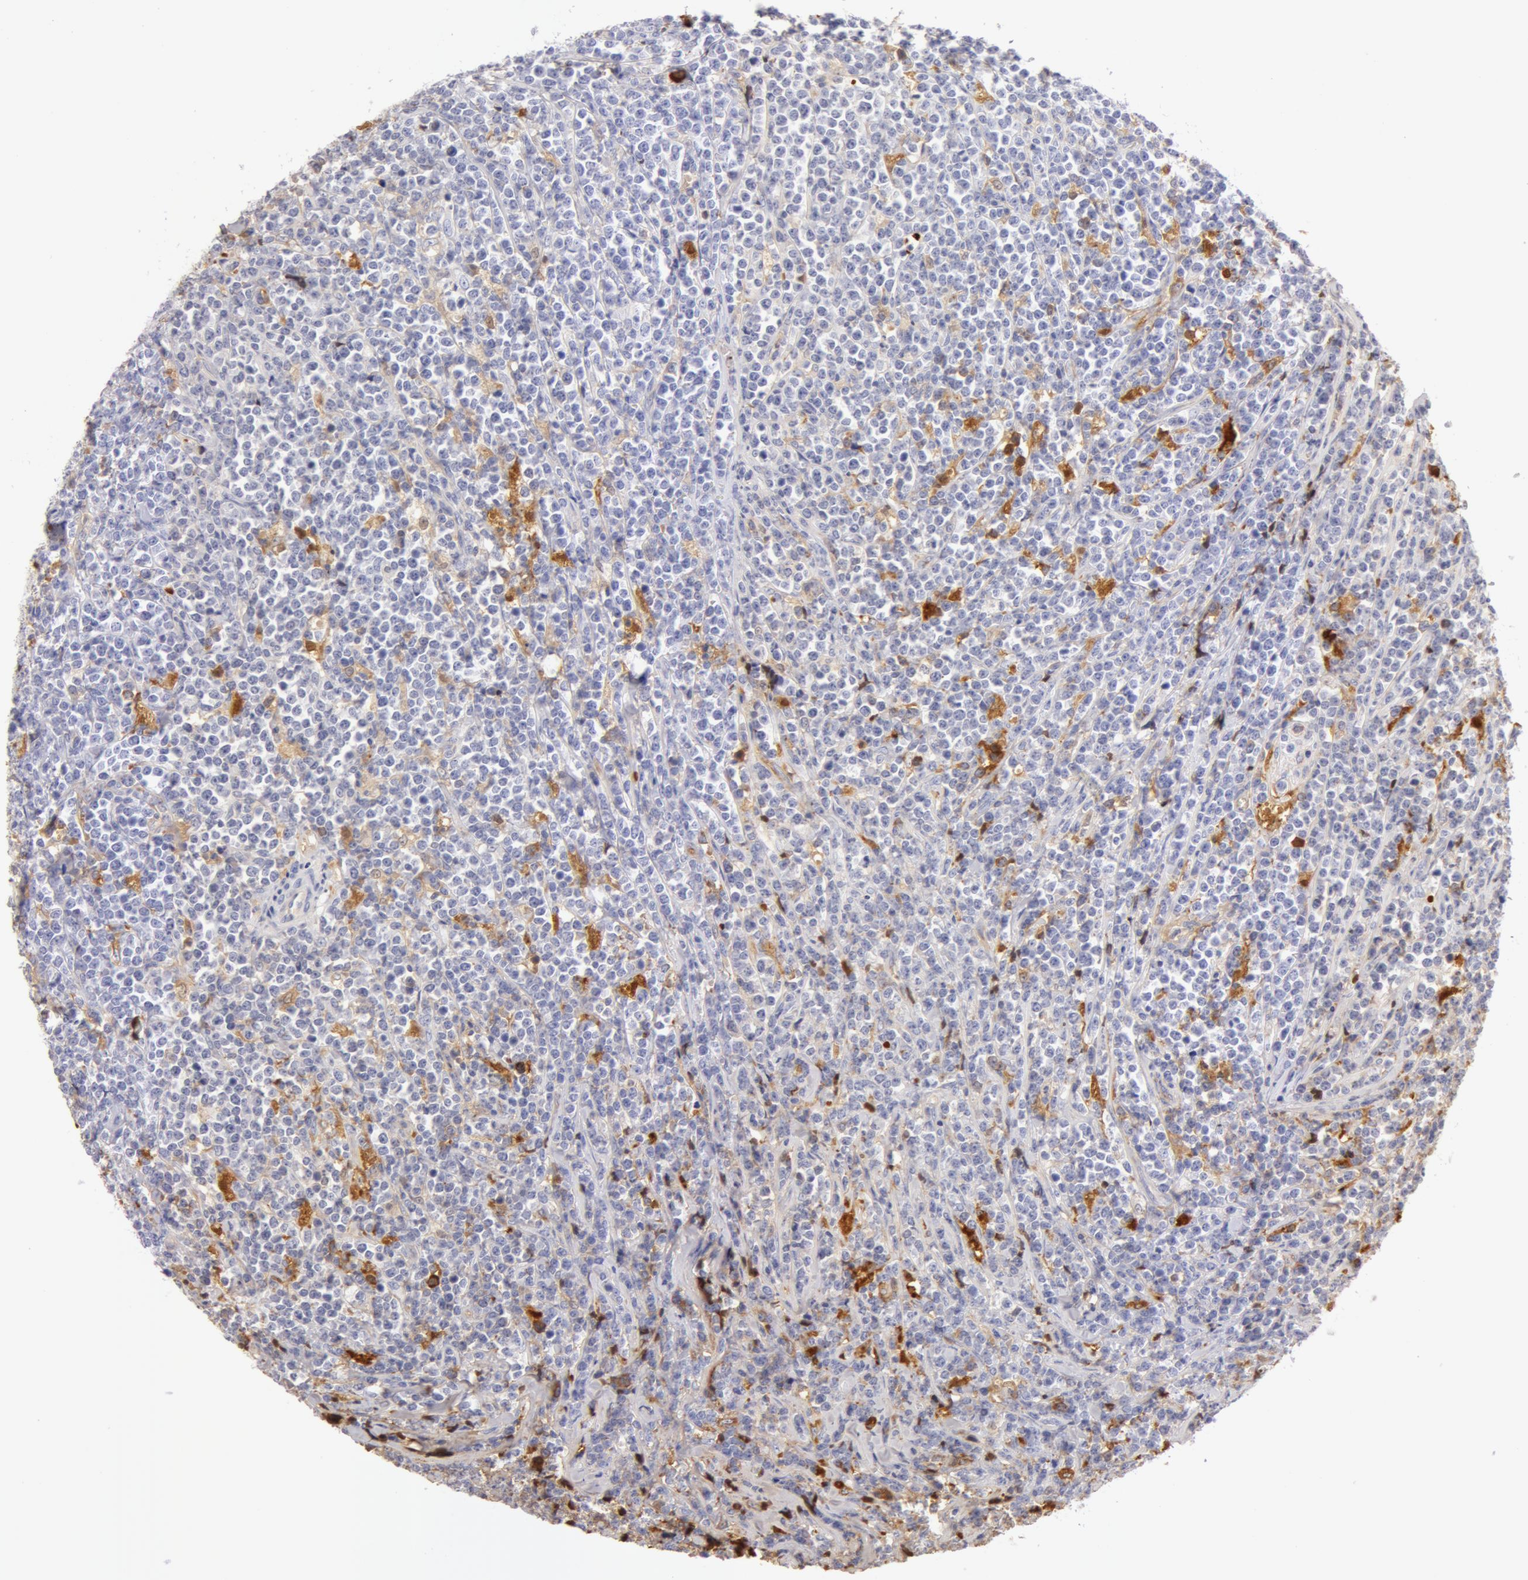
{"staining": {"intensity": "strong", "quantity": "<25%", "location": "cytoplasmic/membranous"}, "tissue": "lymphoma", "cell_type": "Tumor cells", "image_type": "cancer", "snomed": [{"axis": "morphology", "description": "Malignant lymphoma, non-Hodgkin's type, High grade"}, {"axis": "topography", "description": "Small intestine"}, {"axis": "topography", "description": "Colon"}], "caption": "Brown immunohistochemical staining in human malignant lymphoma, non-Hodgkin's type (high-grade) displays strong cytoplasmic/membranous staining in about <25% of tumor cells.", "gene": "AHSG", "patient": {"sex": "male", "age": 8}}